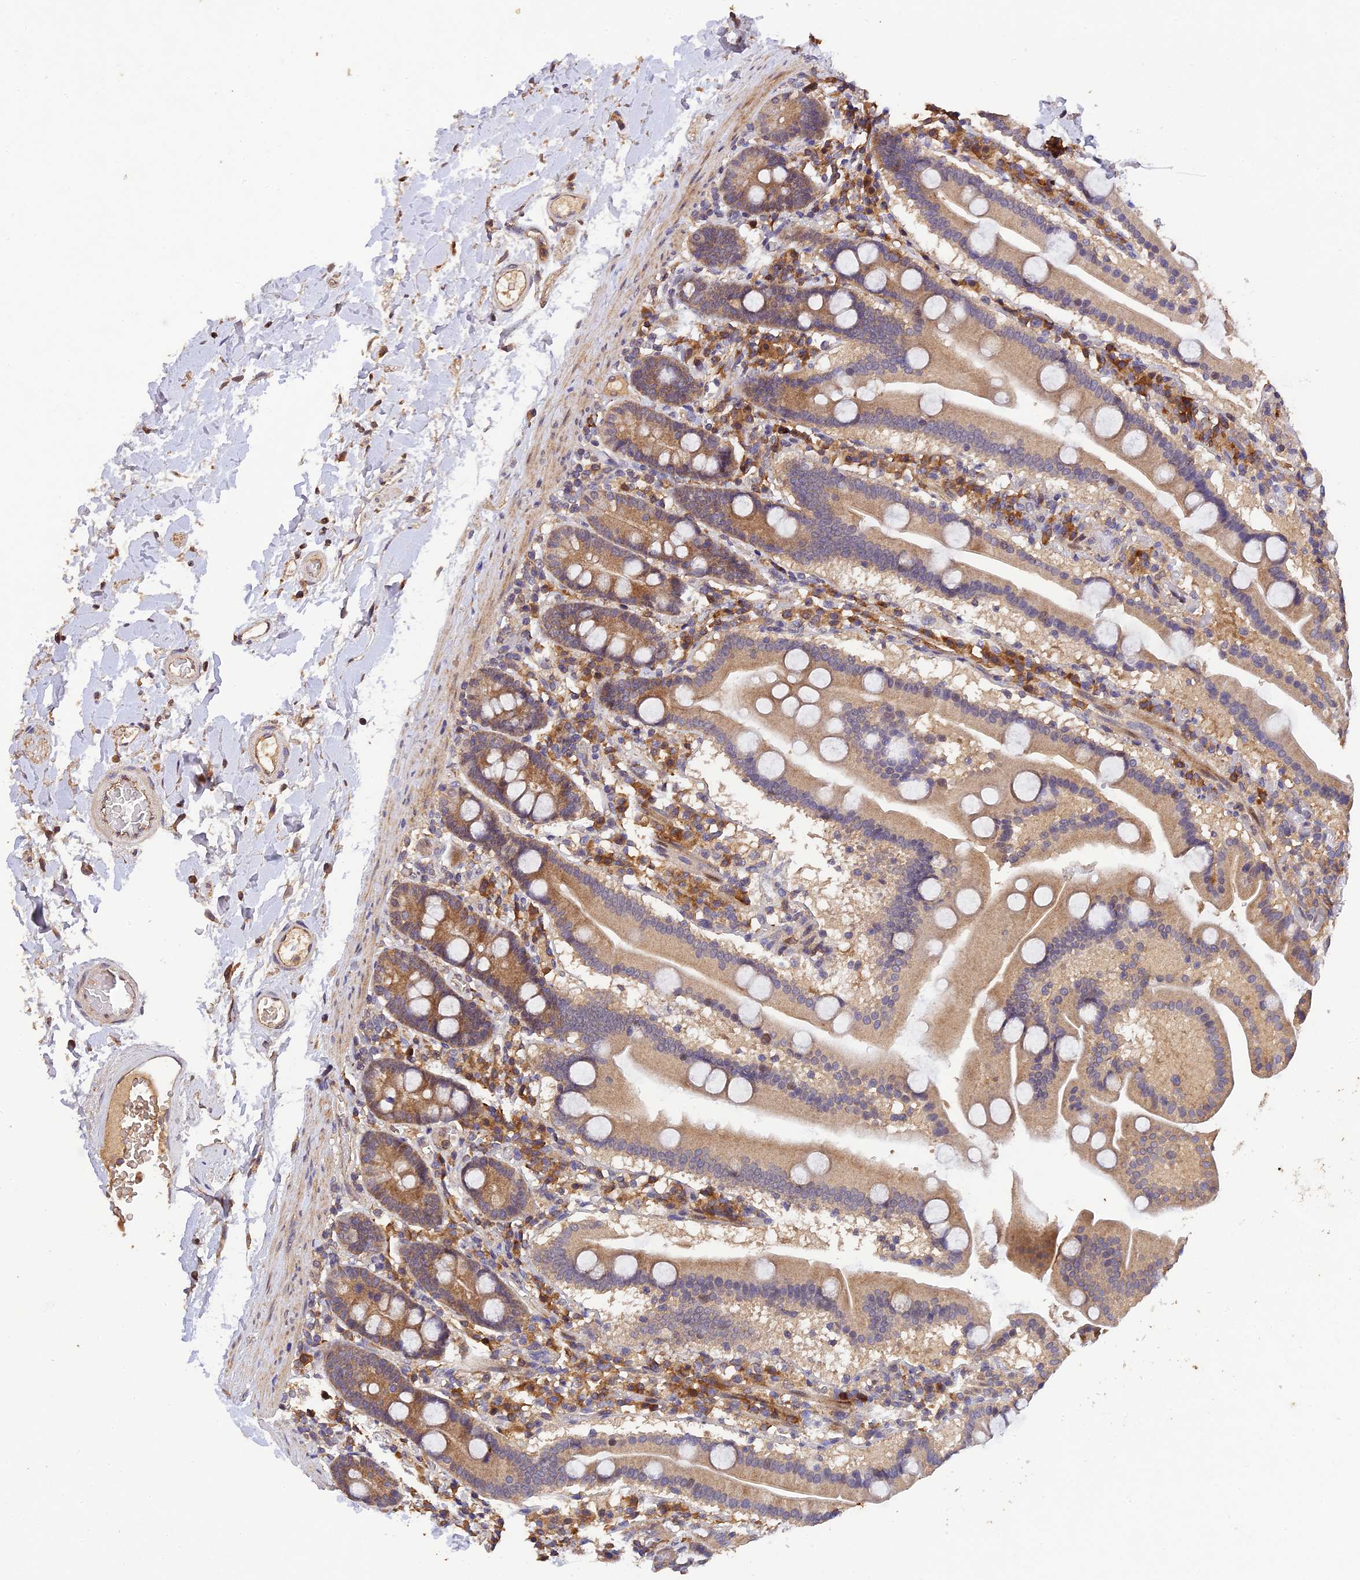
{"staining": {"intensity": "moderate", "quantity": "25%-75%", "location": "cytoplasmic/membranous"}, "tissue": "duodenum", "cell_type": "Glandular cells", "image_type": "normal", "snomed": [{"axis": "morphology", "description": "Normal tissue, NOS"}, {"axis": "topography", "description": "Duodenum"}], "caption": "A high-resolution histopathology image shows immunohistochemistry staining of unremarkable duodenum, which displays moderate cytoplasmic/membranous positivity in about 25%-75% of glandular cells. Using DAB (3,3'-diaminobenzidine) (brown) and hematoxylin (blue) stains, captured at high magnification using brightfield microscopy.", "gene": "DENND5B", "patient": {"sex": "male", "age": 55}}